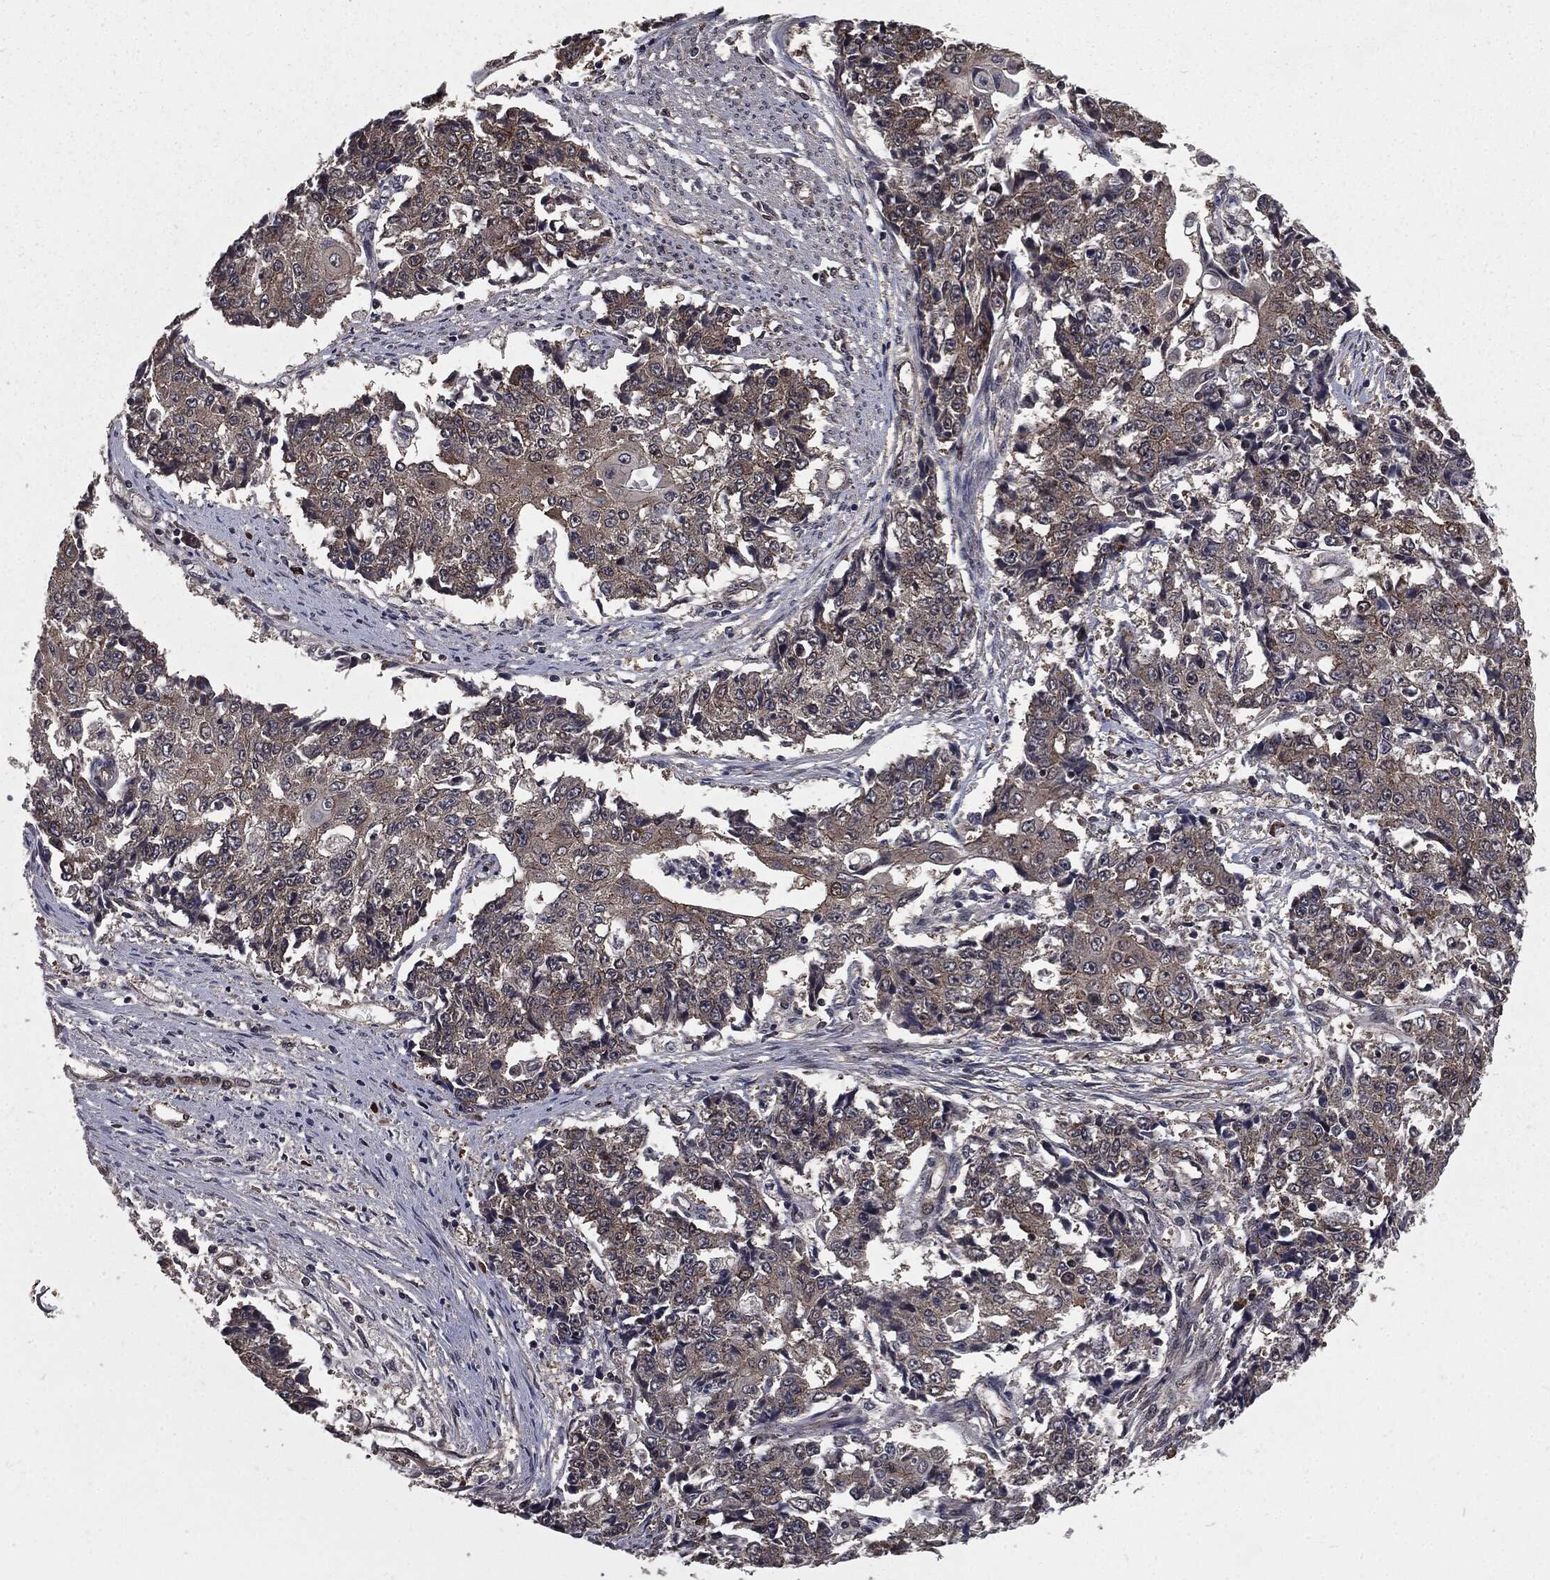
{"staining": {"intensity": "moderate", "quantity": "<25%", "location": "cytoplasmic/membranous"}, "tissue": "ovarian cancer", "cell_type": "Tumor cells", "image_type": "cancer", "snomed": [{"axis": "morphology", "description": "Carcinoma, endometroid"}, {"axis": "topography", "description": "Ovary"}], "caption": "This image demonstrates immunohistochemistry staining of human endometroid carcinoma (ovarian), with low moderate cytoplasmic/membranous expression in about <25% of tumor cells.", "gene": "PTPA", "patient": {"sex": "female", "age": 42}}